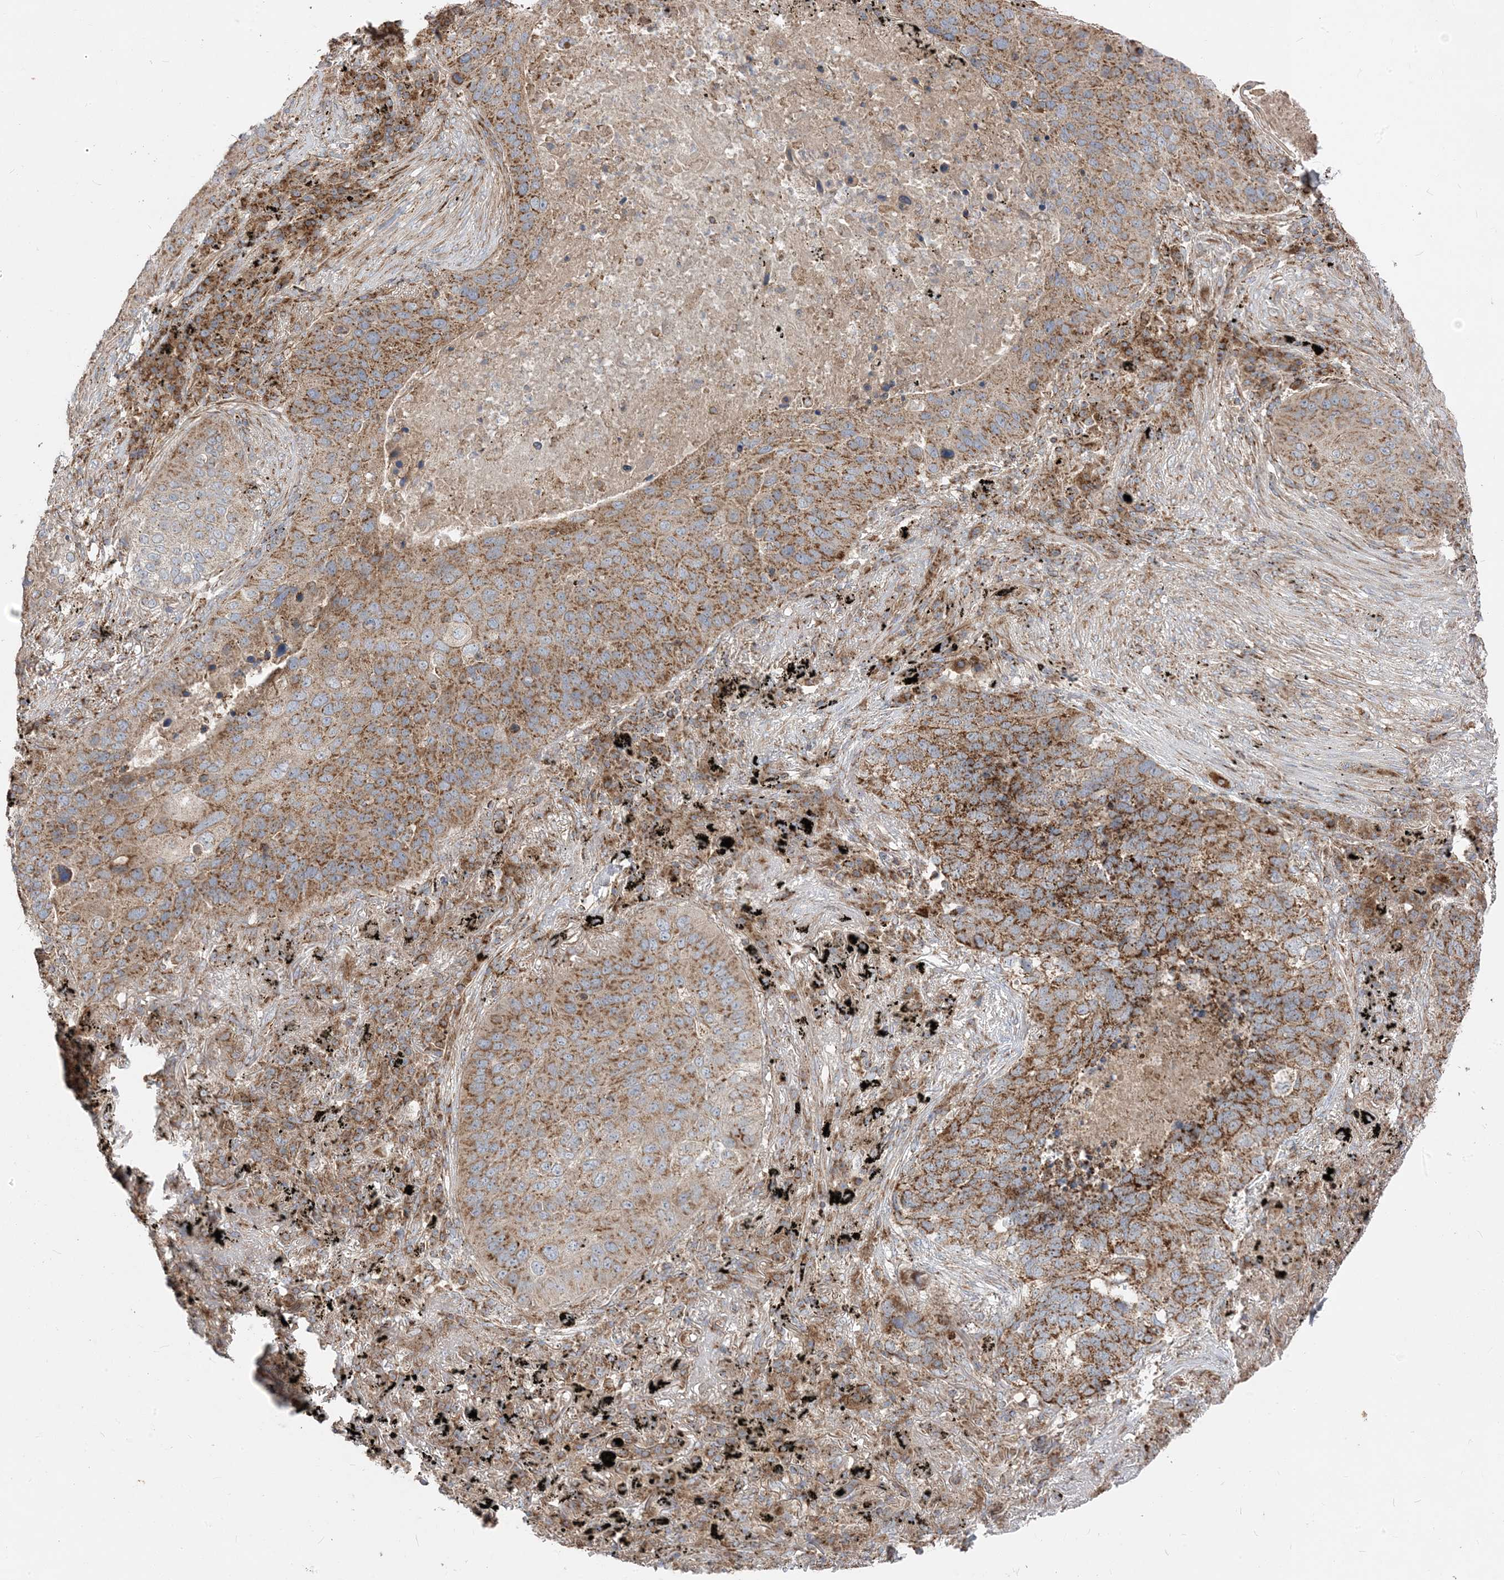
{"staining": {"intensity": "moderate", "quantity": ">75%", "location": "cytoplasmic/membranous"}, "tissue": "lung cancer", "cell_type": "Tumor cells", "image_type": "cancer", "snomed": [{"axis": "morphology", "description": "Squamous cell carcinoma, NOS"}, {"axis": "topography", "description": "Lung"}], "caption": "Protein staining displays moderate cytoplasmic/membranous staining in approximately >75% of tumor cells in lung squamous cell carcinoma.", "gene": "AARS2", "patient": {"sex": "female", "age": 63}}